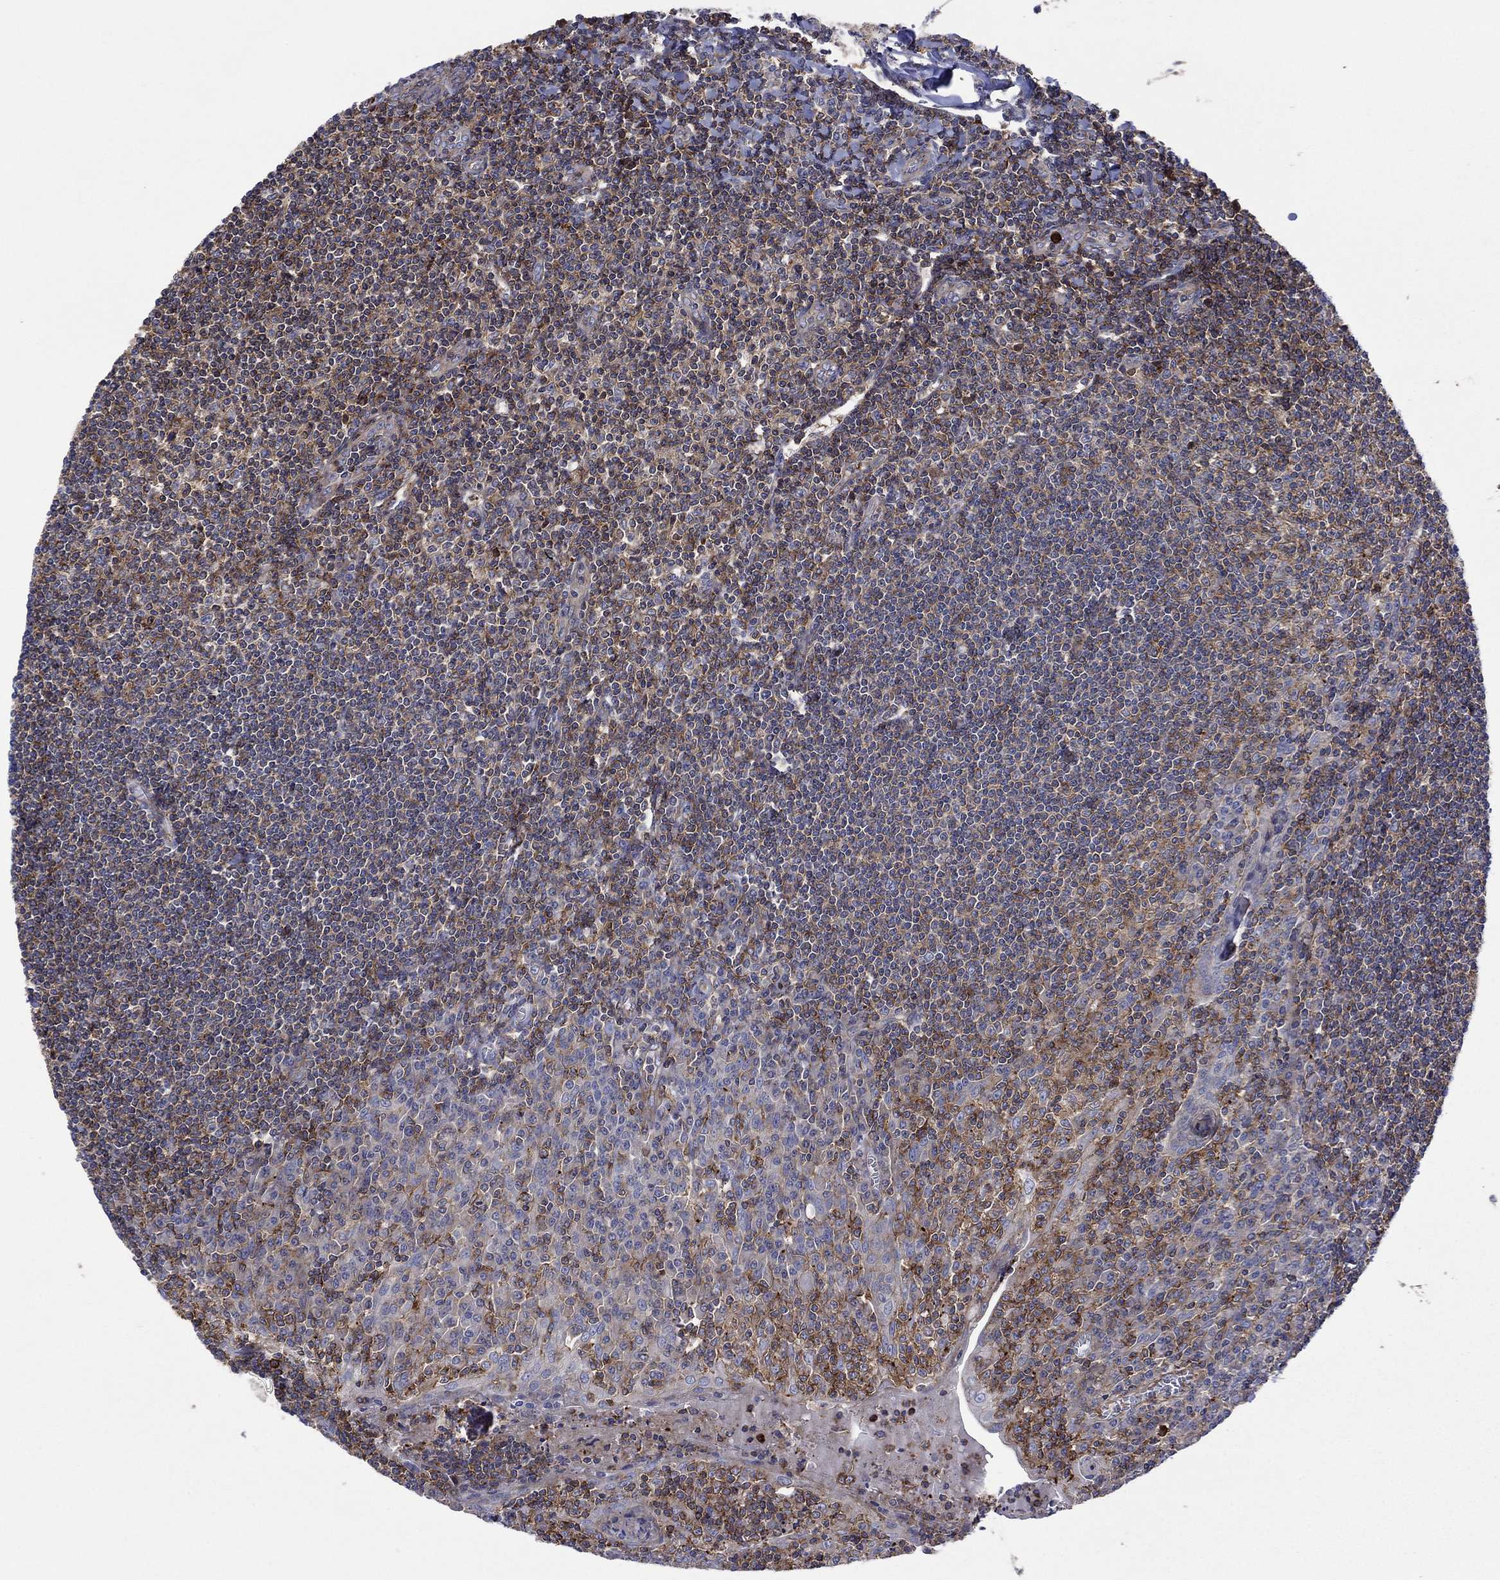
{"staining": {"intensity": "strong", "quantity": ">75%", "location": "cytoplasmic/membranous"}, "tissue": "tonsil", "cell_type": "Germinal center cells", "image_type": "normal", "snomed": [{"axis": "morphology", "description": "Normal tissue, NOS"}, {"axis": "topography", "description": "Tonsil"}], "caption": "The micrograph reveals a brown stain indicating the presence of a protein in the cytoplasmic/membranous of germinal center cells in tonsil. Nuclei are stained in blue.", "gene": "PAG1", "patient": {"sex": "female", "age": 12}}